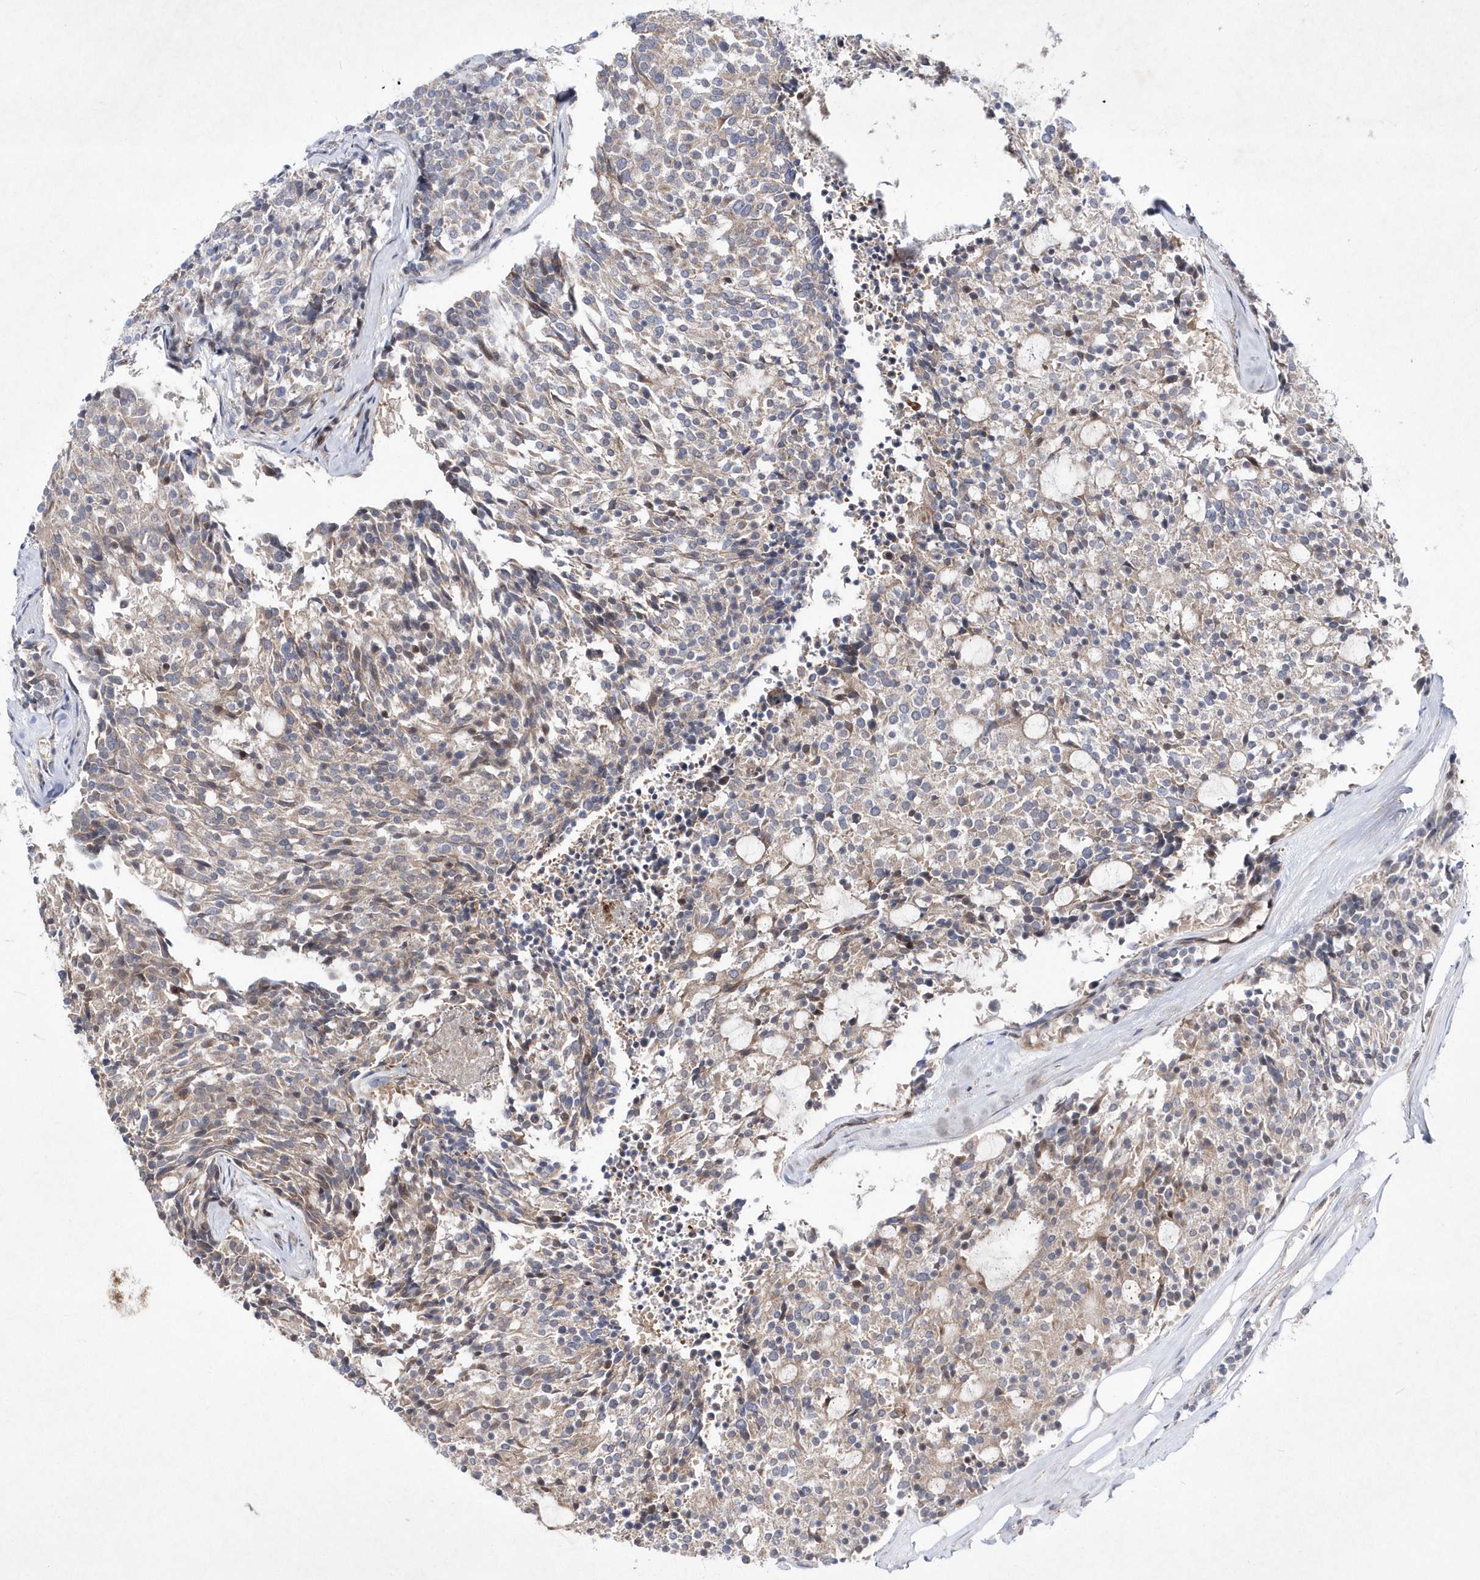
{"staining": {"intensity": "negative", "quantity": "none", "location": "none"}, "tissue": "carcinoid", "cell_type": "Tumor cells", "image_type": "cancer", "snomed": [{"axis": "morphology", "description": "Carcinoid, malignant, NOS"}, {"axis": "topography", "description": "Pancreas"}], "caption": "Tumor cells are negative for brown protein staining in carcinoid.", "gene": "DSPP", "patient": {"sex": "female", "age": 54}}